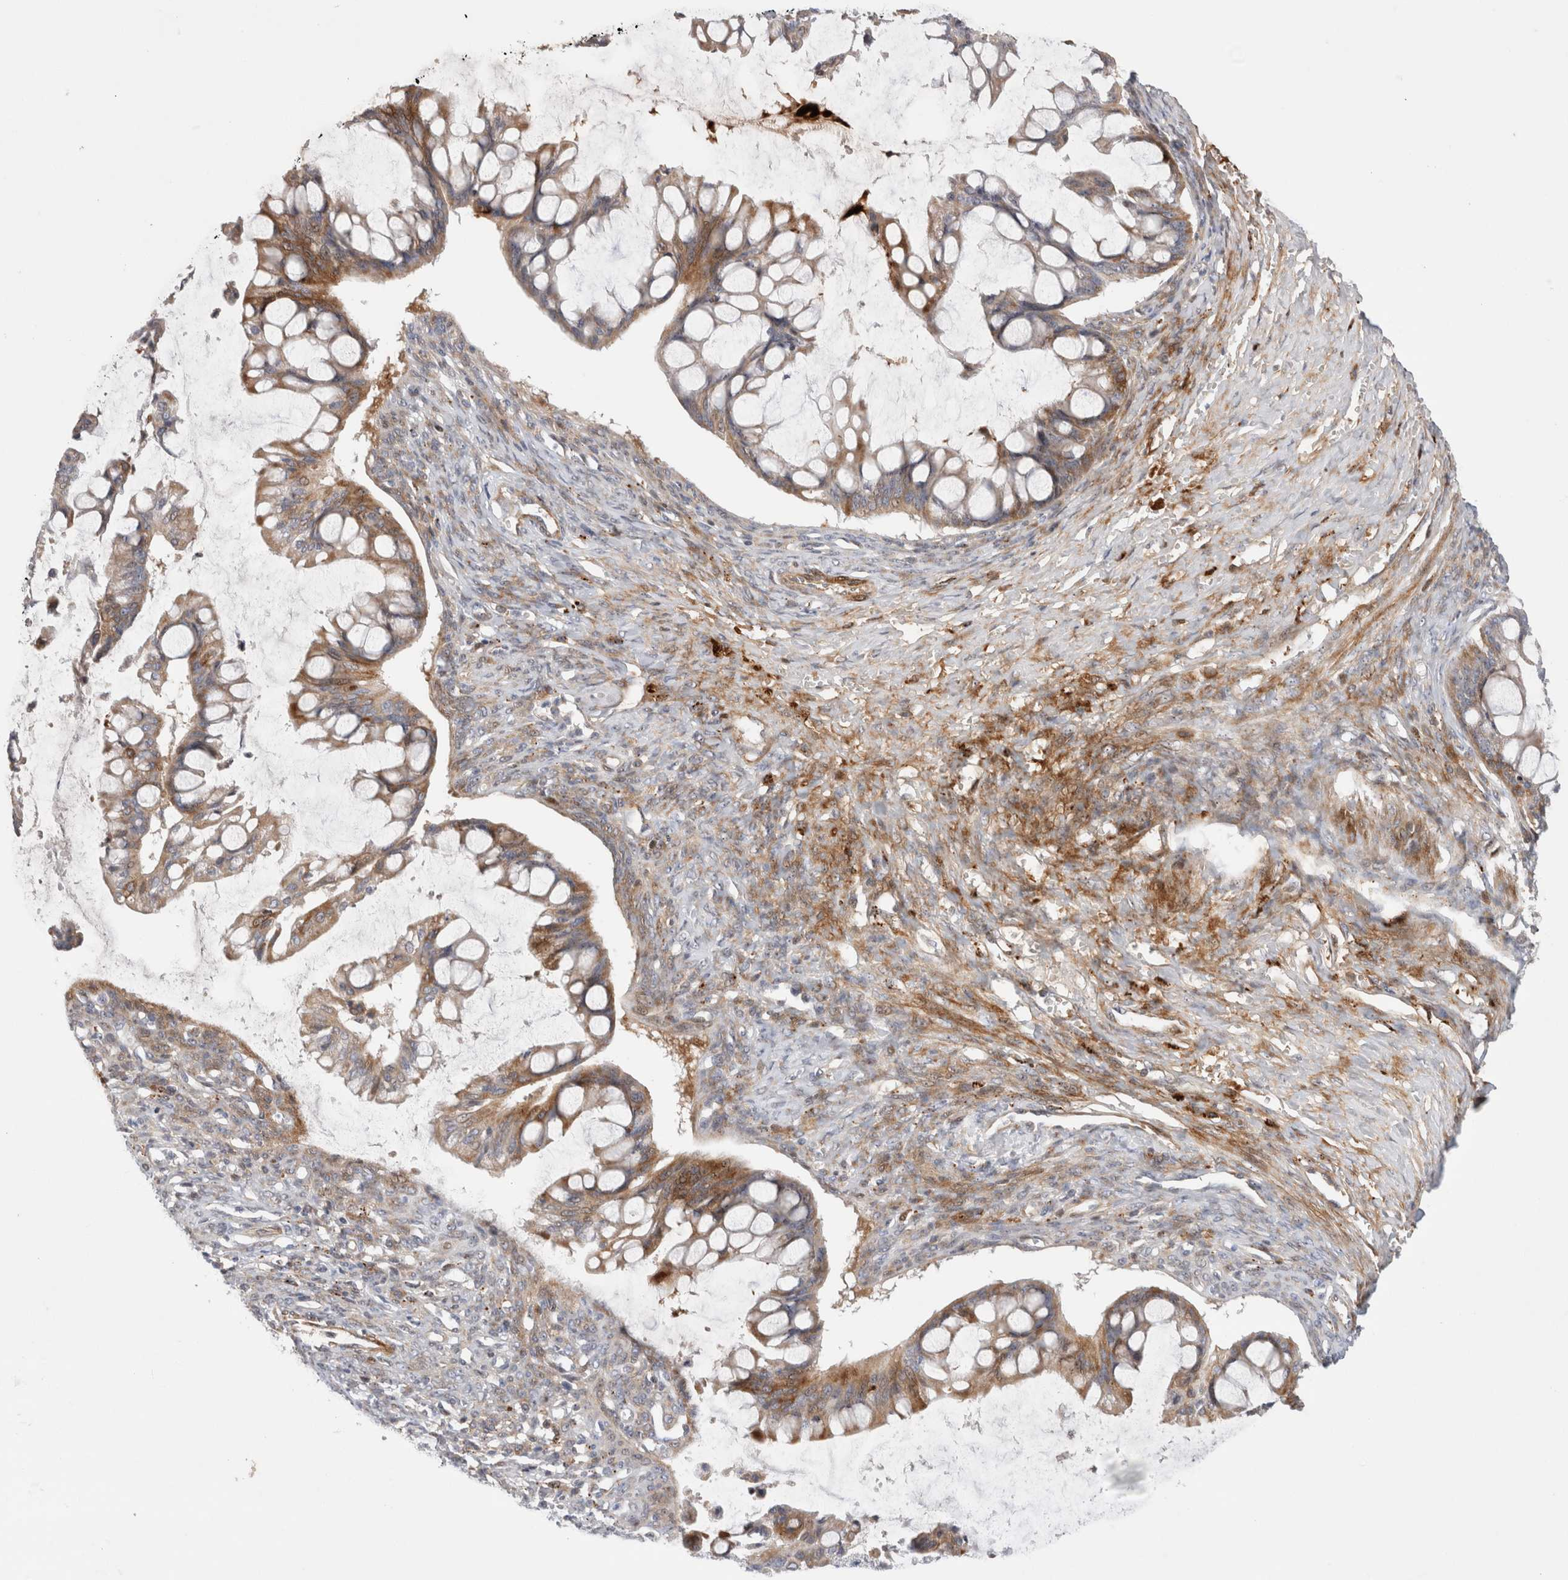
{"staining": {"intensity": "moderate", "quantity": ">75%", "location": "cytoplasmic/membranous"}, "tissue": "ovarian cancer", "cell_type": "Tumor cells", "image_type": "cancer", "snomed": [{"axis": "morphology", "description": "Cystadenocarcinoma, mucinous, NOS"}, {"axis": "topography", "description": "Ovary"}], "caption": "Immunohistochemistry image of human ovarian cancer (mucinous cystadenocarcinoma) stained for a protein (brown), which exhibits medium levels of moderate cytoplasmic/membranous staining in about >75% of tumor cells.", "gene": "ECHDC2", "patient": {"sex": "female", "age": 73}}